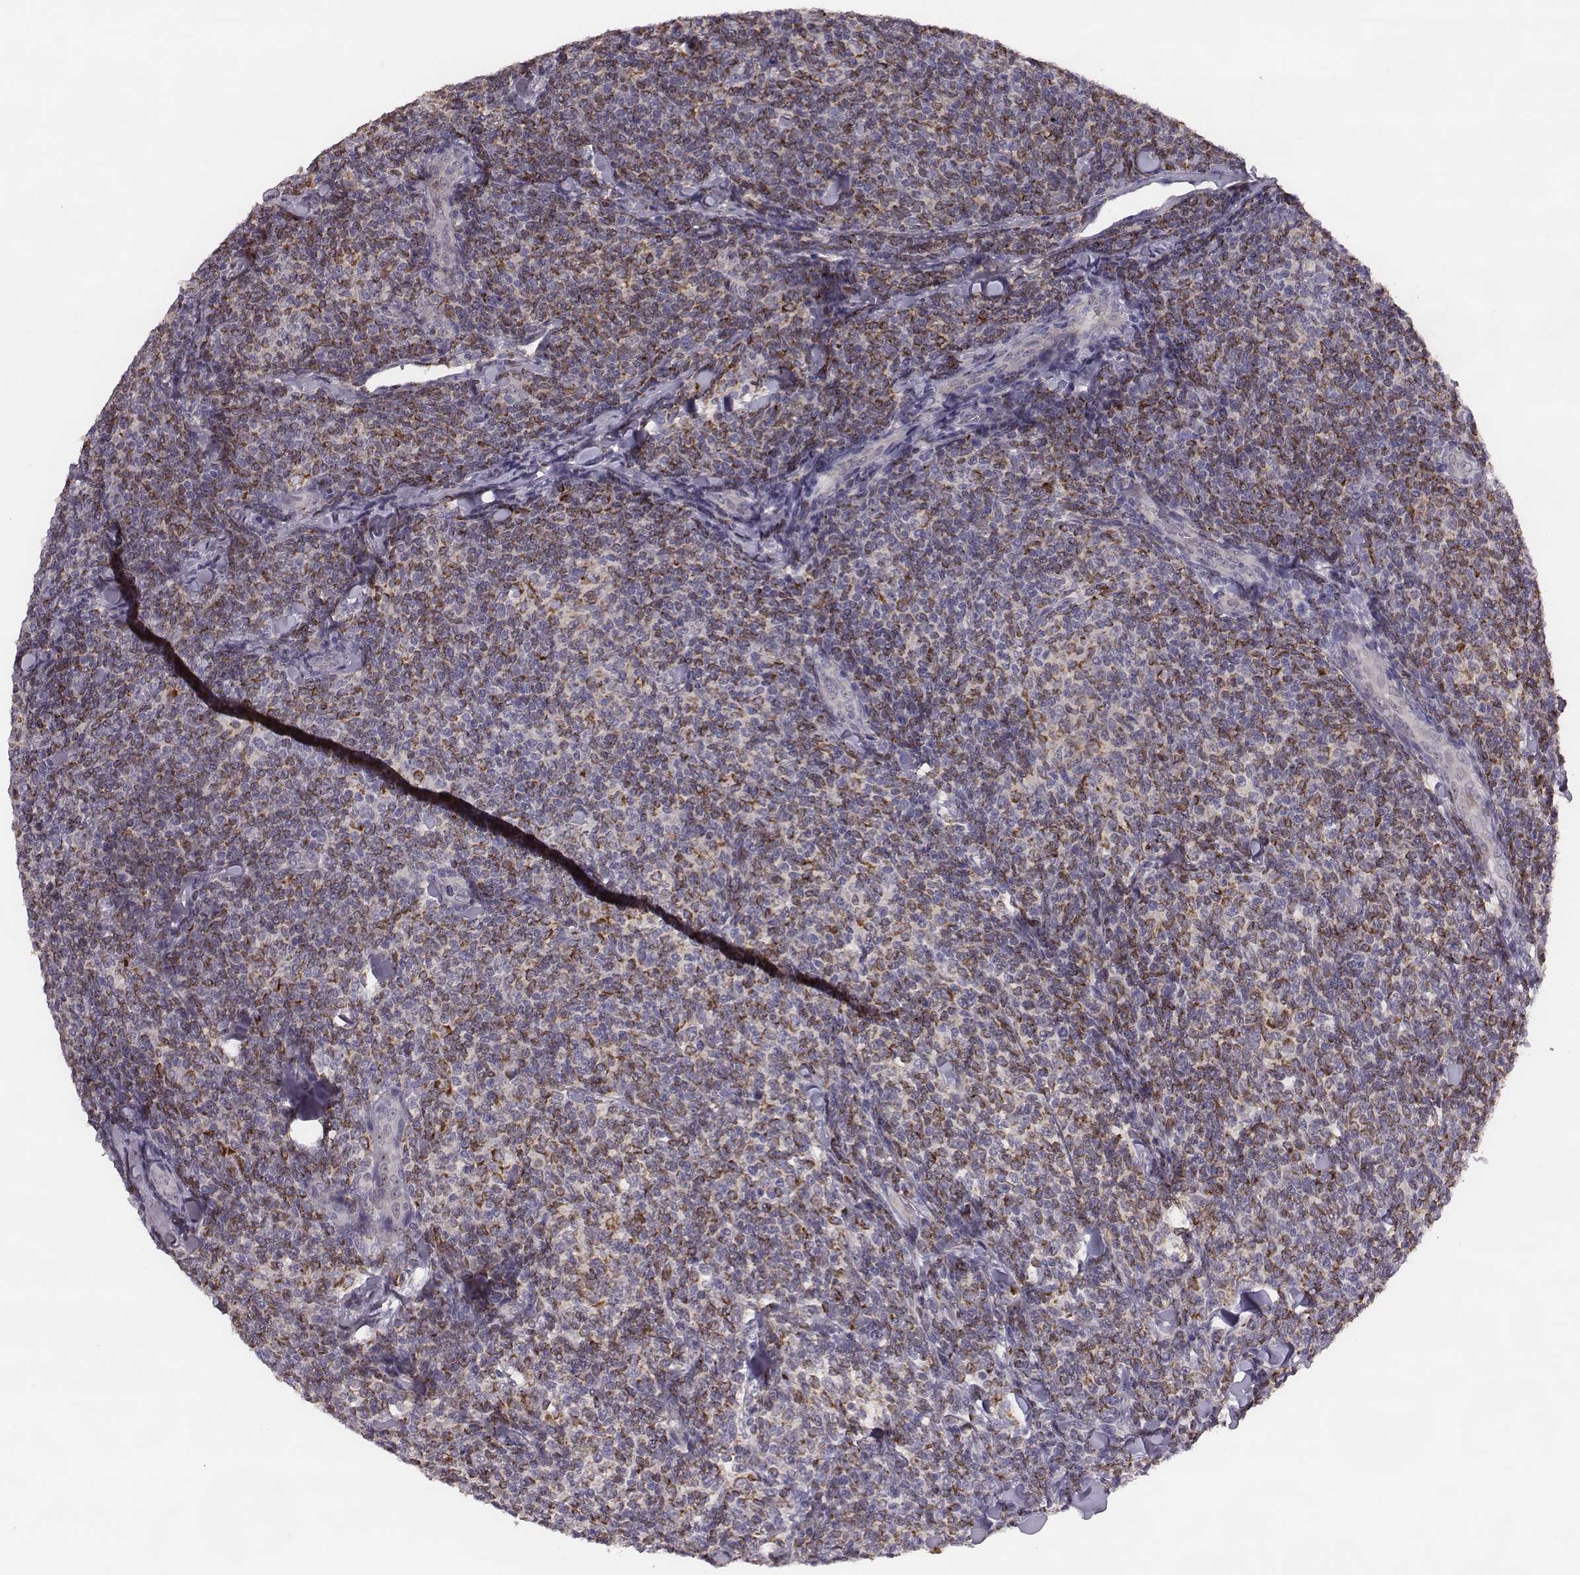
{"staining": {"intensity": "negative", "quantity": "none", "location": "none"}, "tissue": "lymphoma", "cell_type": "Tumor cells", "image_type": "cancer", "snomed": [{"axis": "morphology", "description": "Malignant lymphoma, non-Hodgkin's type, Low grade"}, {"axis": "topography", "description": "Lymph node"}], "caption": "Lymphoma was stained to show a protein in brown. There is no significant staining in tumor cells.", "gene": "KMO", "patient": {"sex": "female", "age": 56}}